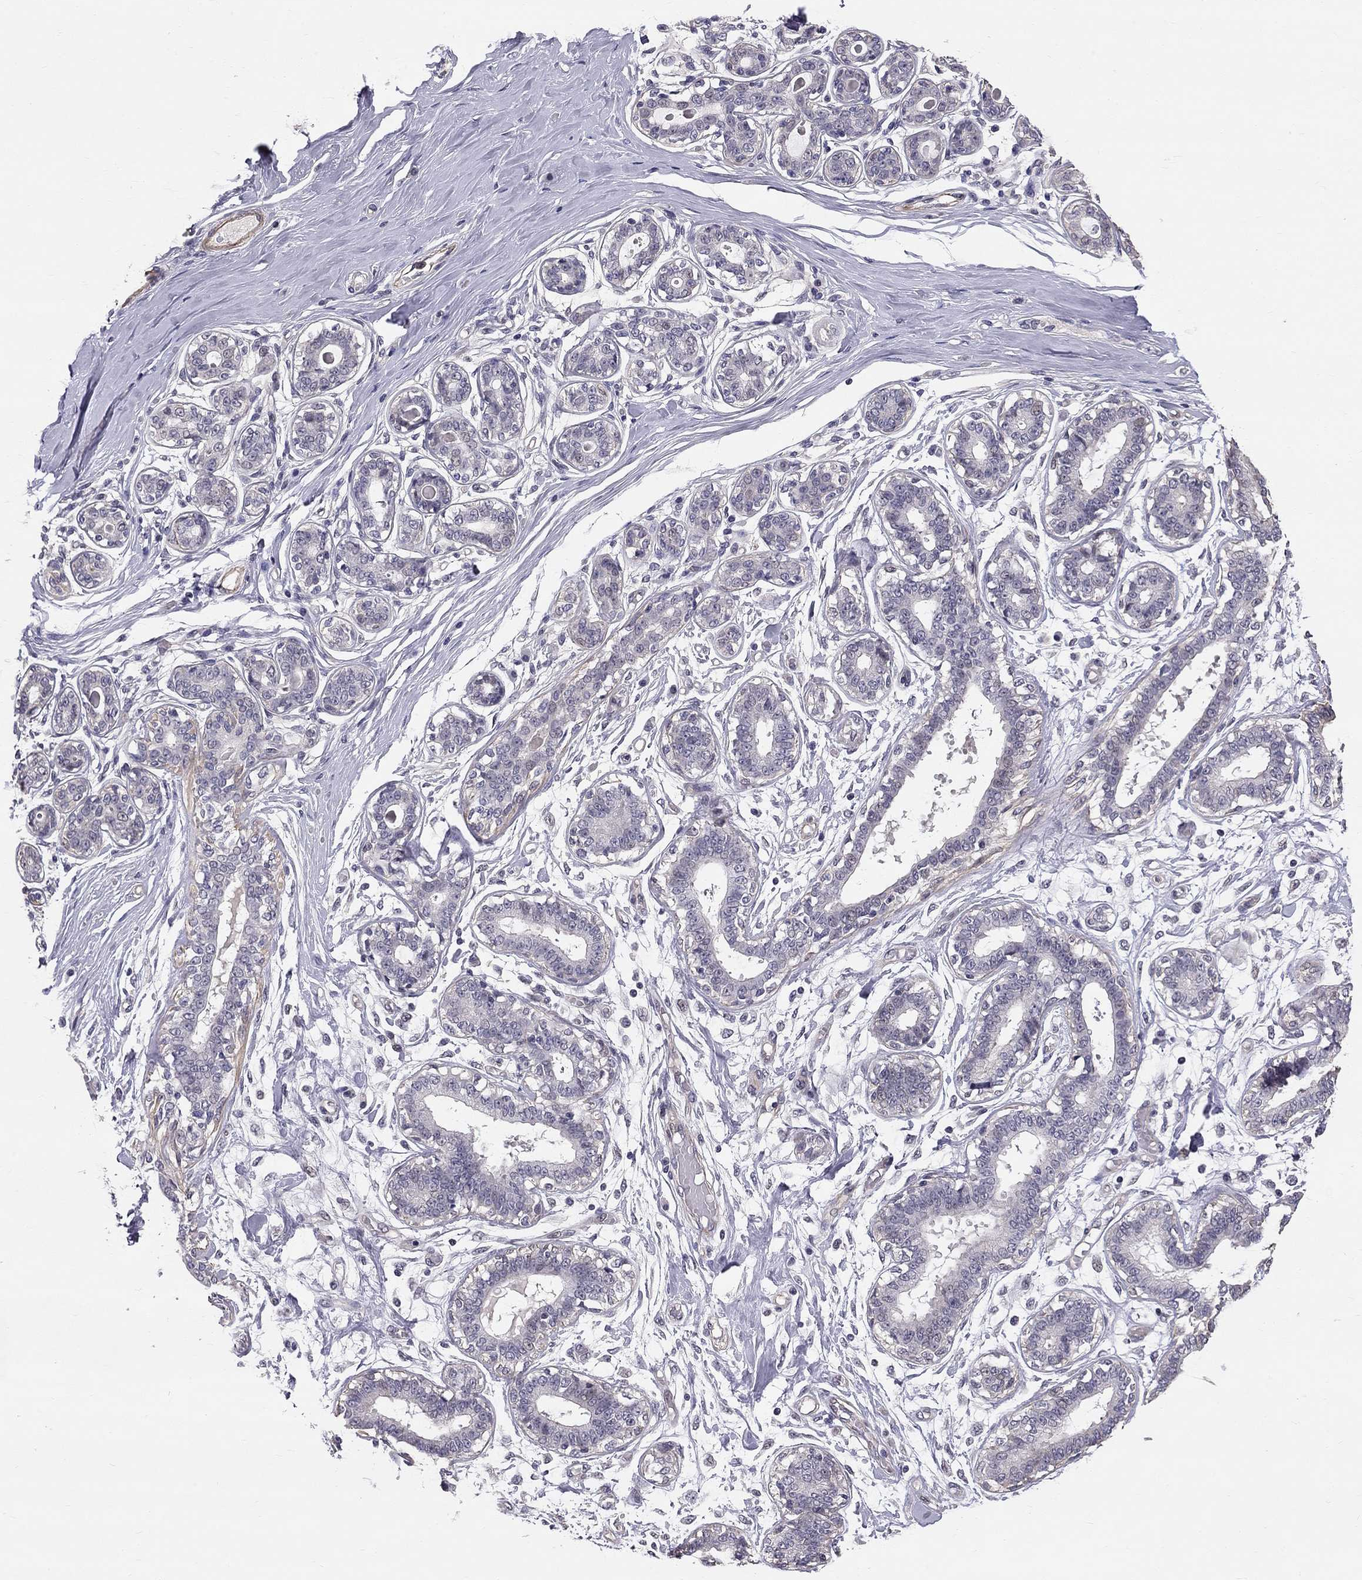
{"staining": {"intensity": "negative", "quantity": "none", "location": "none"}, "tissue": "breast", "cell_type": "Adipocytes", "image_type": "normal", "snomed": [{"axis": "morphology", "description": "Normal tissue, NOS"}, {"axis": "topography", "description": "Skin"}, {"axis": "topography", "description": "Breast"}], "caption": "A histopathology image of human breast is negative for staining in adipocytes. Brightfield microscopy of immunohistochemistry stained with DAB (3,3'-diaminobenzidine) (brown) and hematoxylin (blue), captured at high magnification.", "gene": "GJB4", "patient": {"sex": "female", "age": 43}}